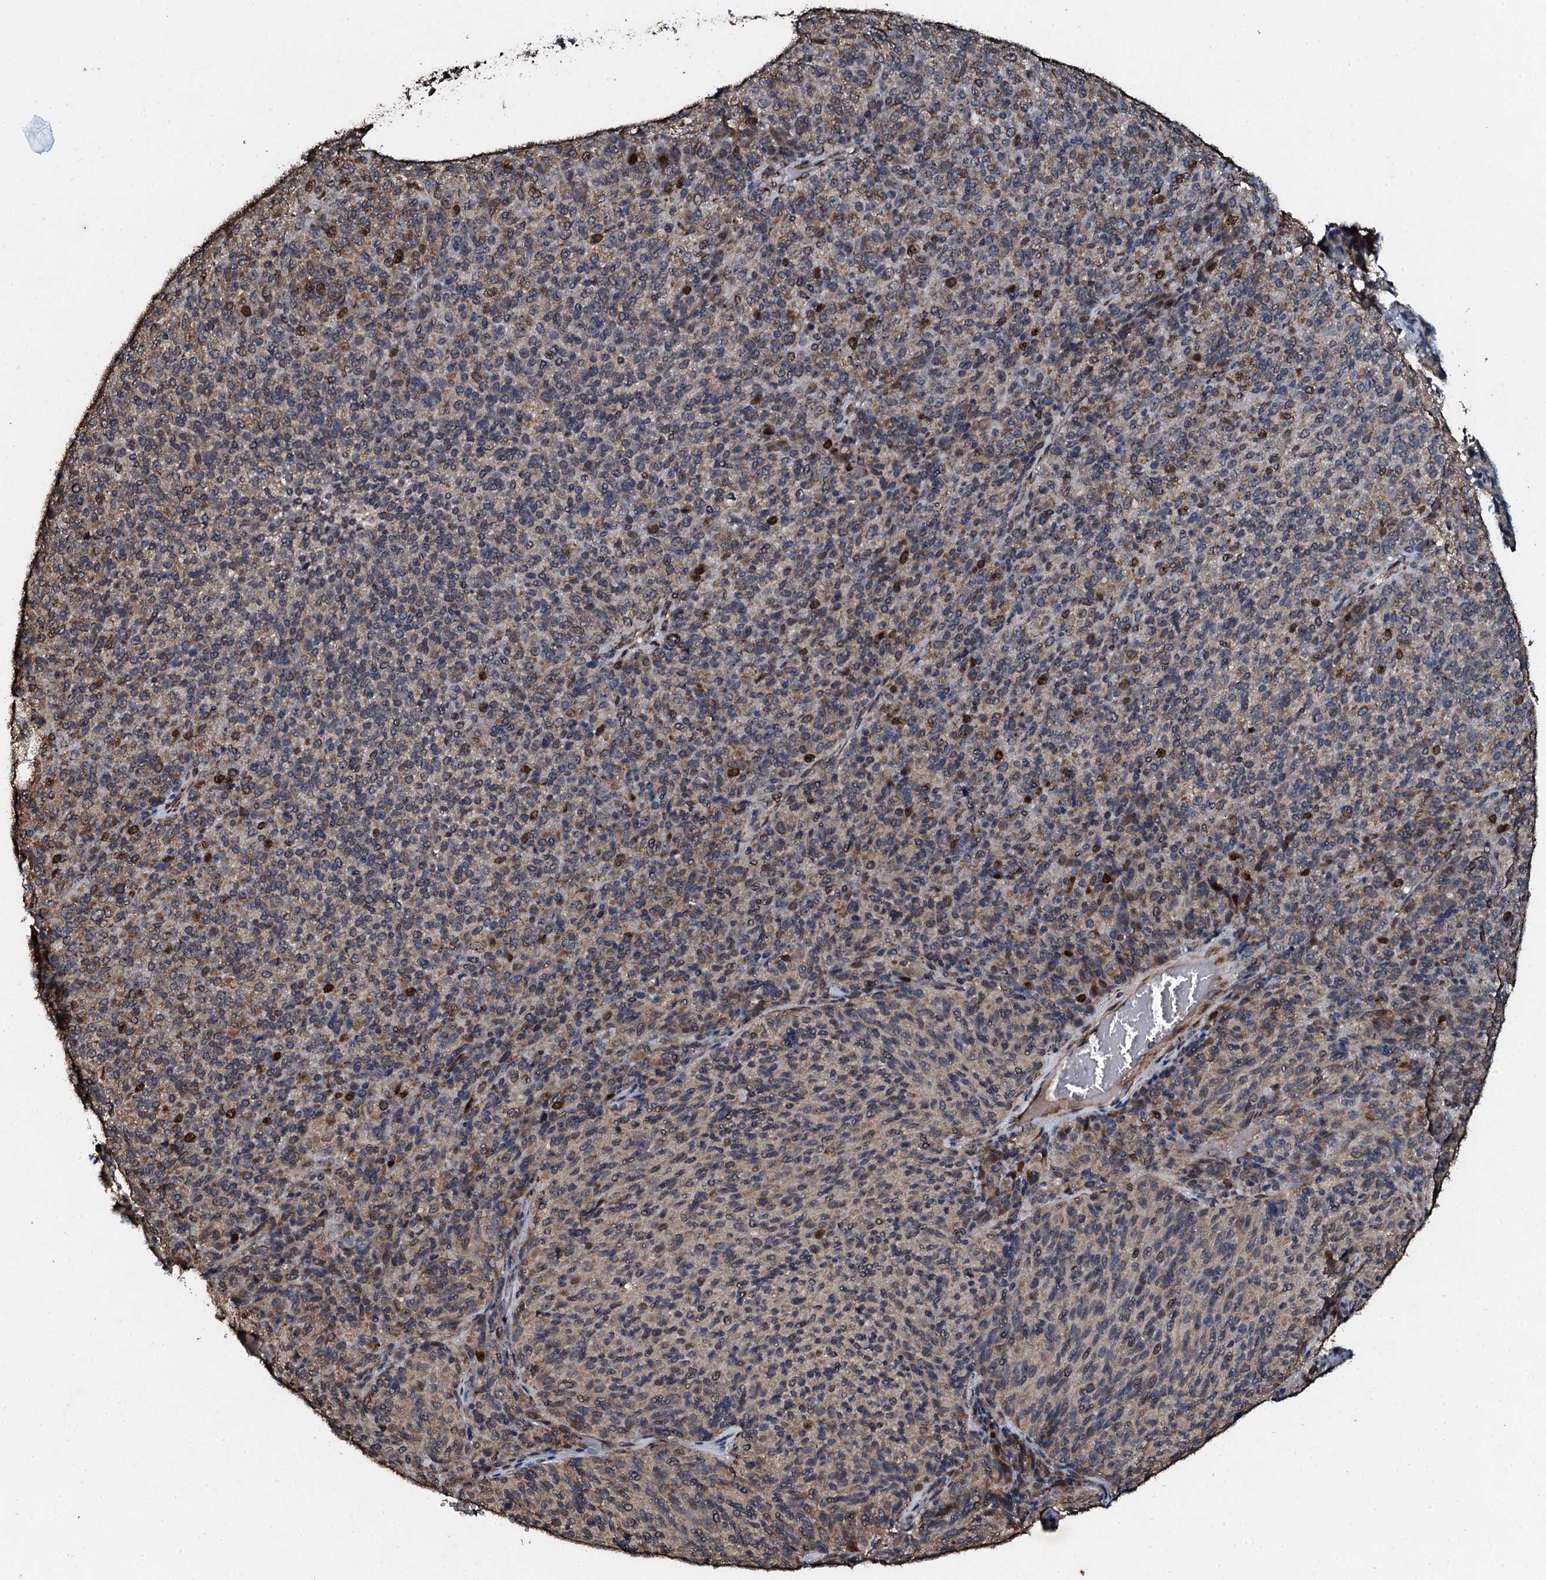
{"staining": {"intensity": "moderate", "quantity": "25%-75%", "location": "cytoplasmic/membranous,nuclear"}, "tissue": "melanoma", "cell_type": "Tumor cells", "image_type": "cancer", "snomed": [{"axis": "morphology", "description": "Malignant melanoma, Metastatic site"}, {"axis": "topography", "description": "Brain"}], "caption": "A histopathology image showing moderate cytoplasmic/membranous and nuclear positivity in about 25%-75% of tumor cells in malignant melanoma (metastatic site), as visualized by brown immunohistochemical staining.", "gene": "ADAMTS10", "patient": {"sex": "female", "age": 56}}